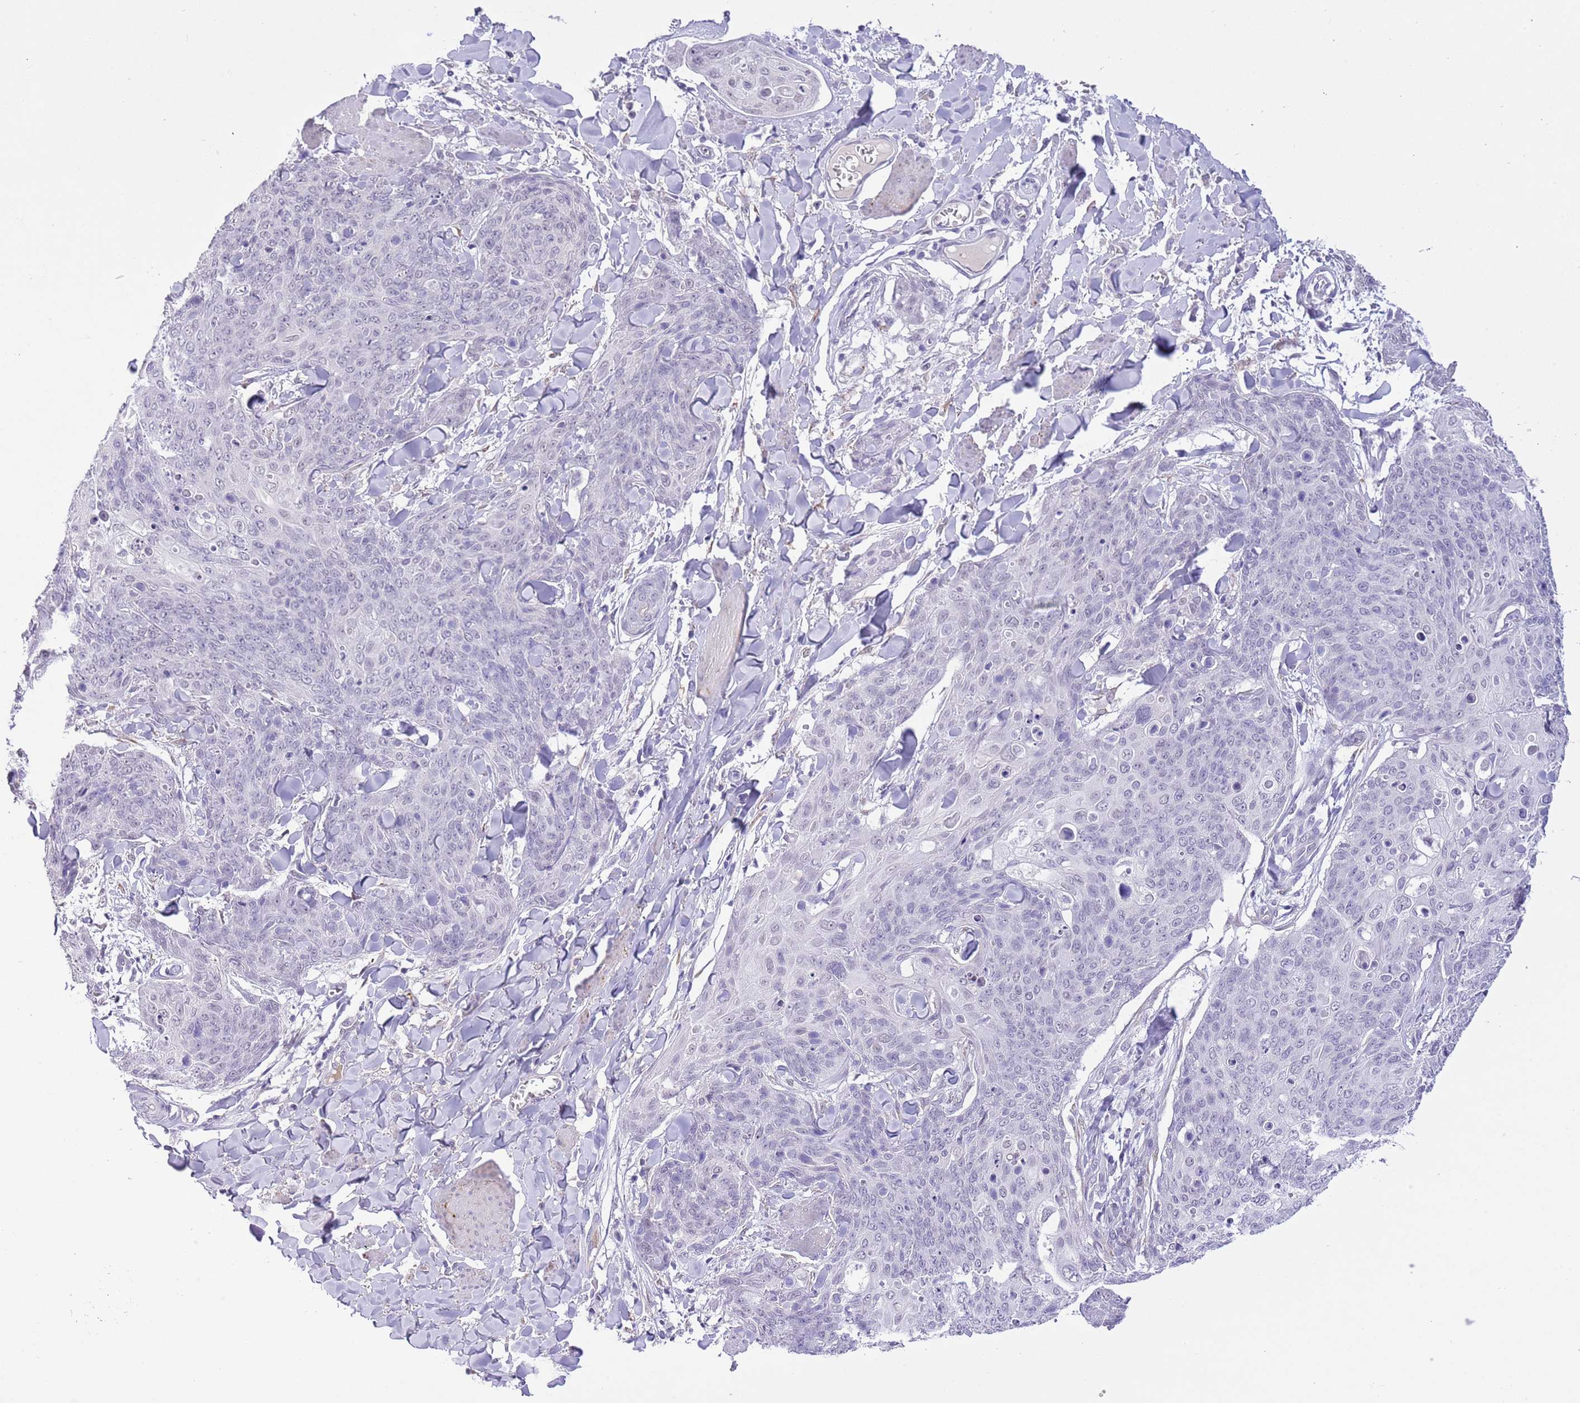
{"staining": {"intensity": "negative", "quantity": "none", "location": "none"}, "tissue": "skin cancer", "cell_type": "Tumor cells", "image_type": "cancer", "snomed": [{"axis": "morphology", "description": "Squamous cell carcinoma, NOS"}, {"axis": "topography", "description": "Skin"}, {"axis": "topography", "description": "Vulva"}], "caption": "Squamous cell carcinoma (skin) was stained to show a protein in brown. There is no significant expression in tumor cells.", "gene": "MIDN", "patient": {"sex": "female", "age": 85}}